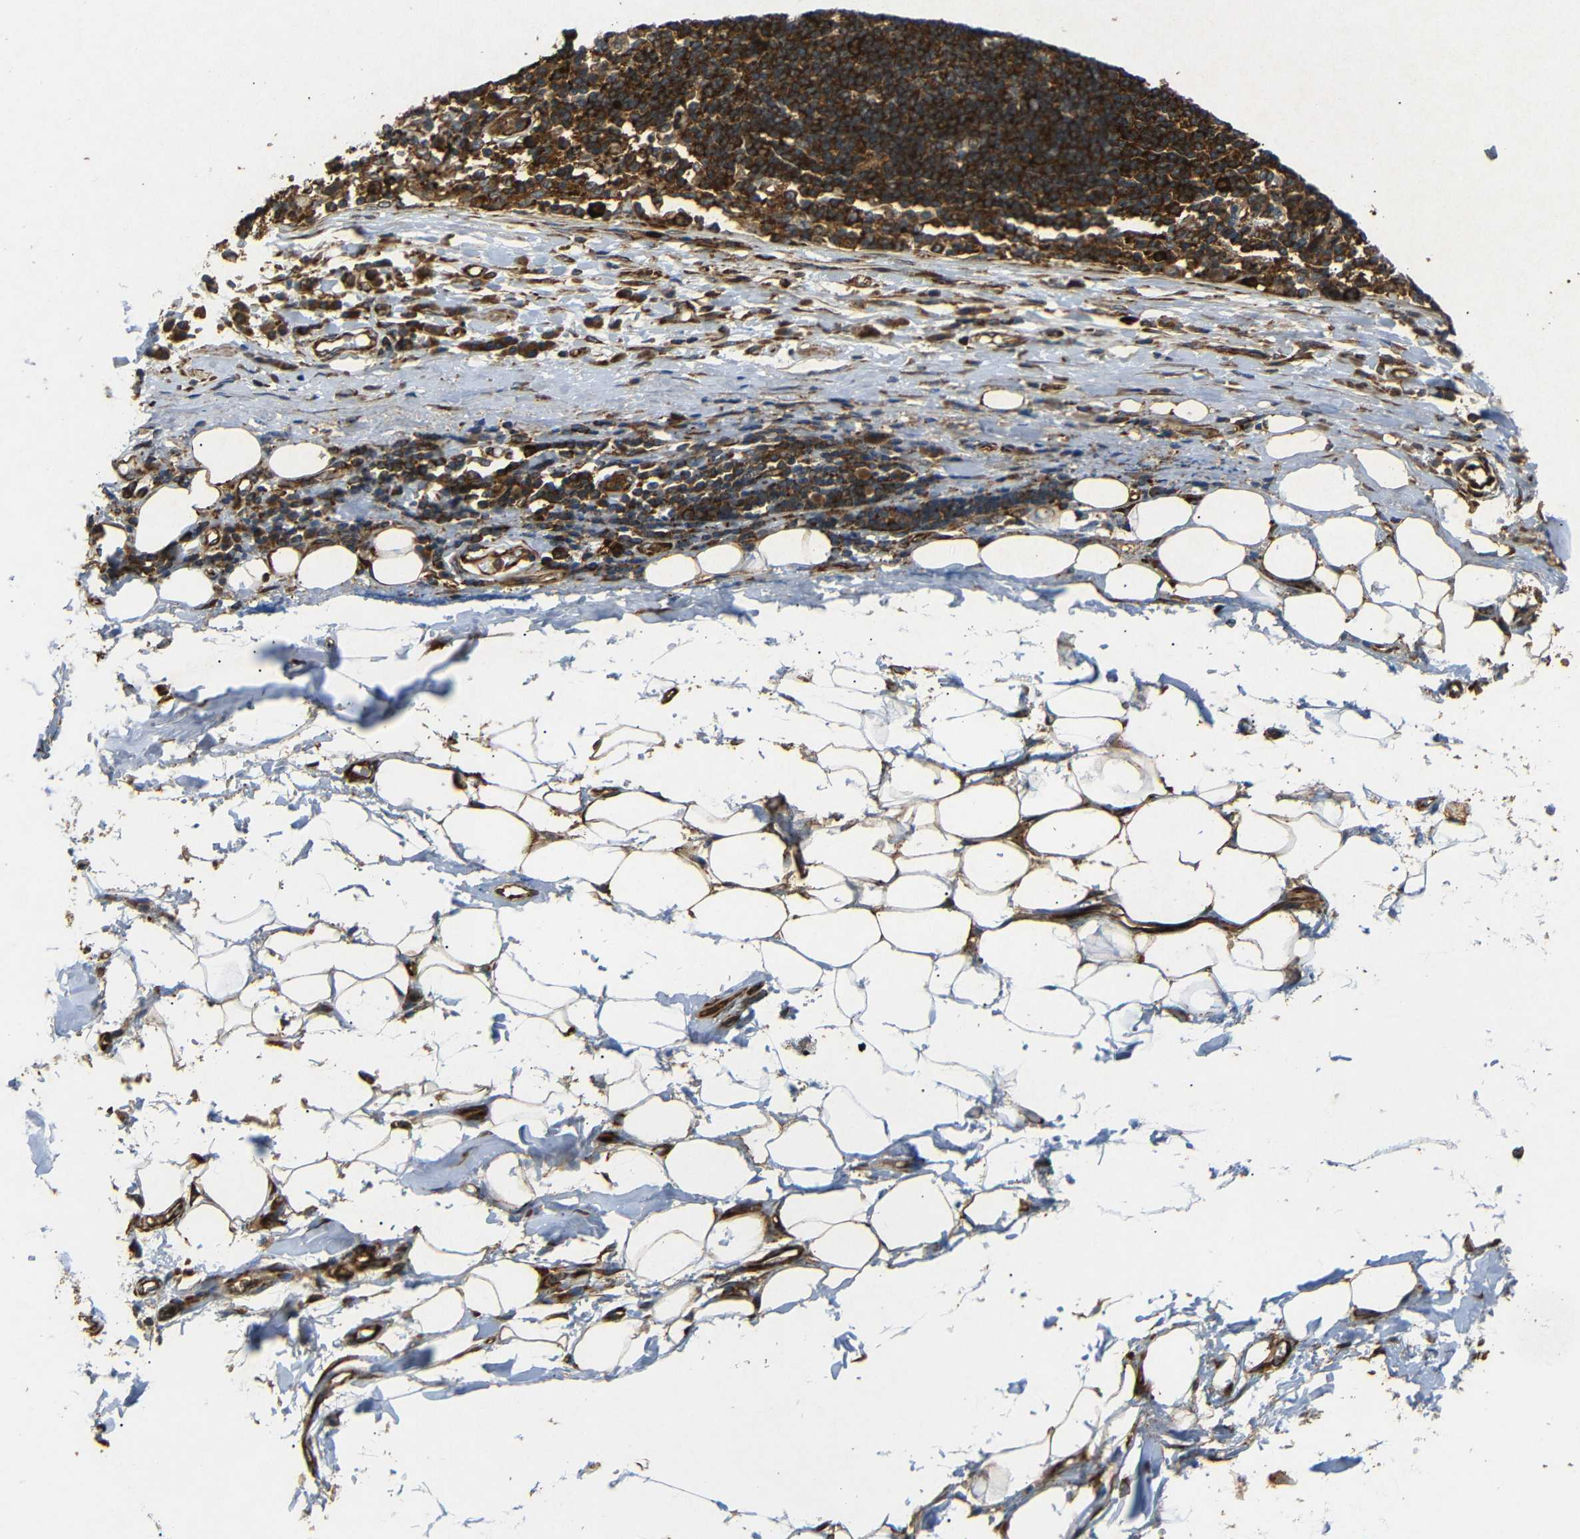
{"staining": {"intensity": "moderate", "quantity": "25%-75%", "location": "cytoplasmic/membranous"}, "tissue": "adipose tissue", "cell_type": "Adipocytes", "image_type": "normal", "snomed": [{"axis": "morphology", "description": "Normal tissue, NOS"}, {"axis": "morphology", "description": "Adenocarcinoma, NOS"}, {"axis": "topography", "description": "Esophagus"}], "caption": "This image demonstrates immunohistochemistry (IHC) staining of normal adipose tissue, with medium moderate cytoplasmic/membranous positivity in approximately 25%-75% of adipocytes.", "gene": "BTF3", "patient": {"sex": "male", "age": 62}}